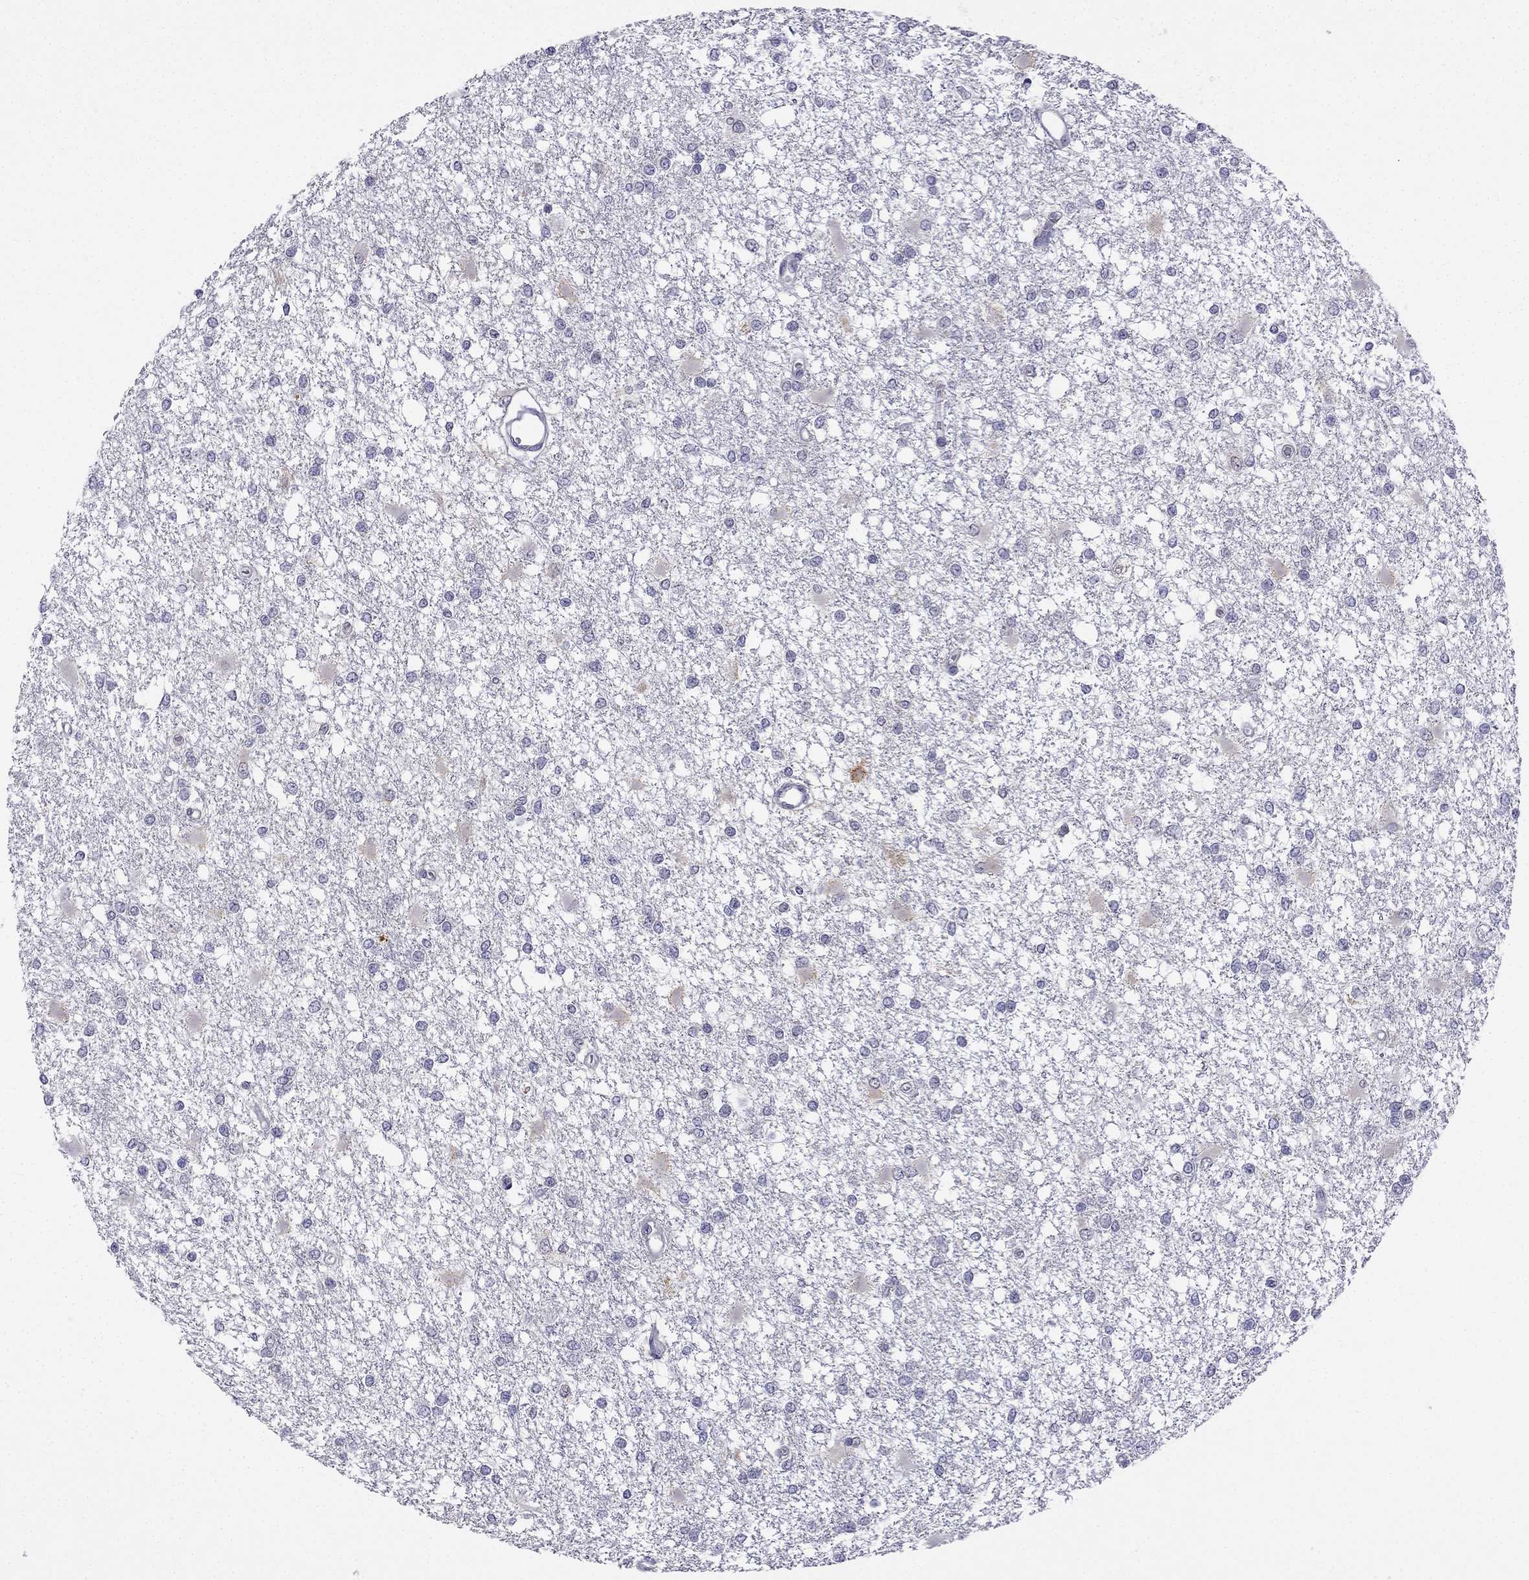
{"staining": {"intensity": "negative", "quantity": "none", "location": "none"}, "tissue": "glioma", "cell_type": "Tumor cells", "image_type": "cancer", "snomed": [{"axis": "morphology", "description": "Glioma, malignant, High grade"}, {"axis": "topography", "description": "Cerebral cortex"}], "caption": "Immunohistochemistry histopathology image of neoplastic tissue: malignant glioma (high-grade) stained with DAB (3,3'-diaminobenzidine) demonstrates no significant protein expression in tumor cells.", "gene": "C5orf49", "patient": {"sex": "male", "age": 79}}